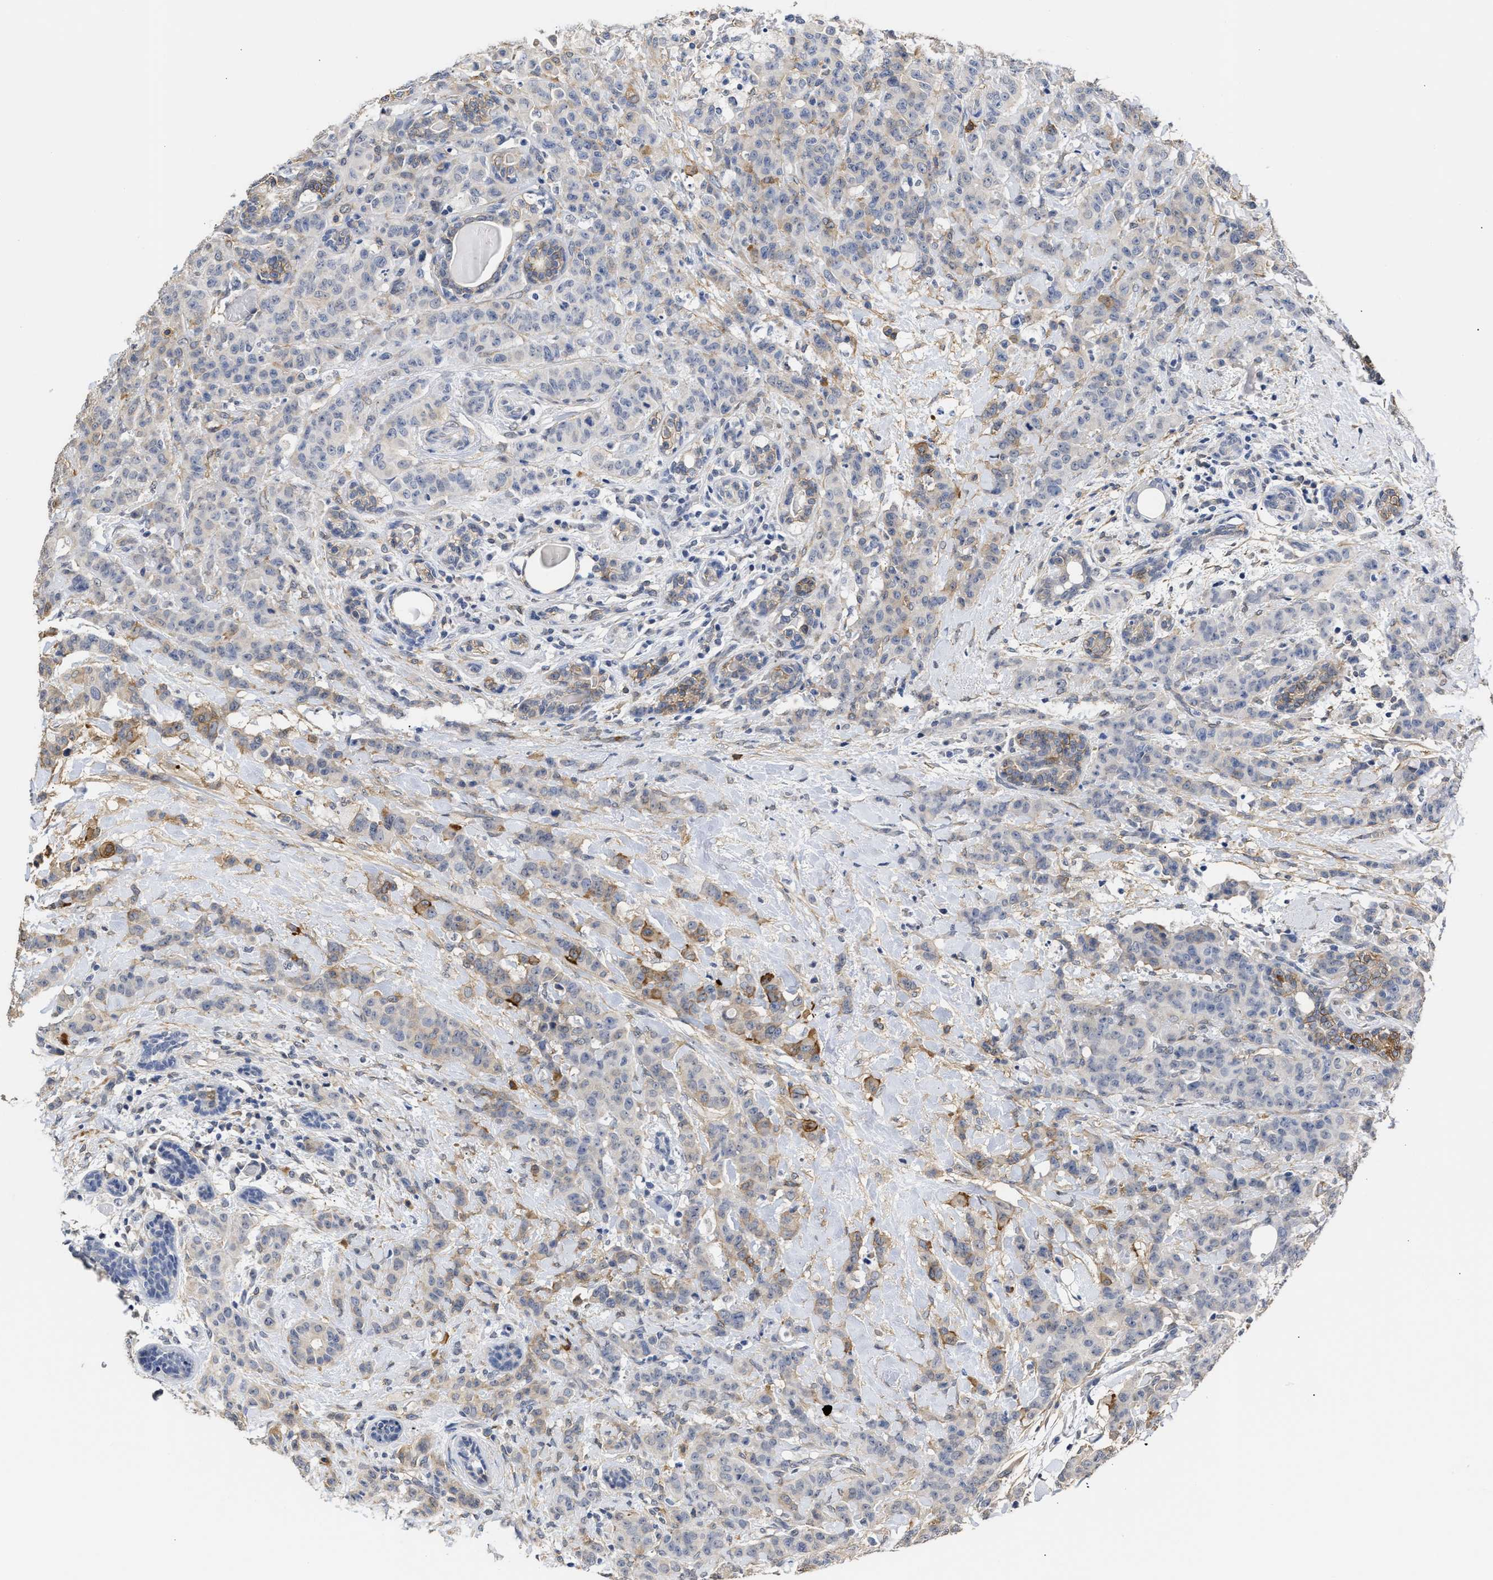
{"staining": {"intensity": "moderate", "quantity": "<25%", "location": "cytoplasmic/membranous"}, "tissue": "breast cancer", "cell_type": "Tumor cells", "image_type": "cancer", "snomed": [{"axis": "morphology", "description": "Normal tissue, NOS"}, {"axis": "morphology", "description": "Duct carcinoma"}, {"axis": "topography", "description": "Breast"}], "caption": "DAB immunohistochemical staining of breast infiltrating ductal carcinoma reveals moderate cytoplasmic/membranous protein staining in approximately <25% of tumor cells.", "gene": "AHNAK2", "patient": {"sex": "female", "age": 40}}